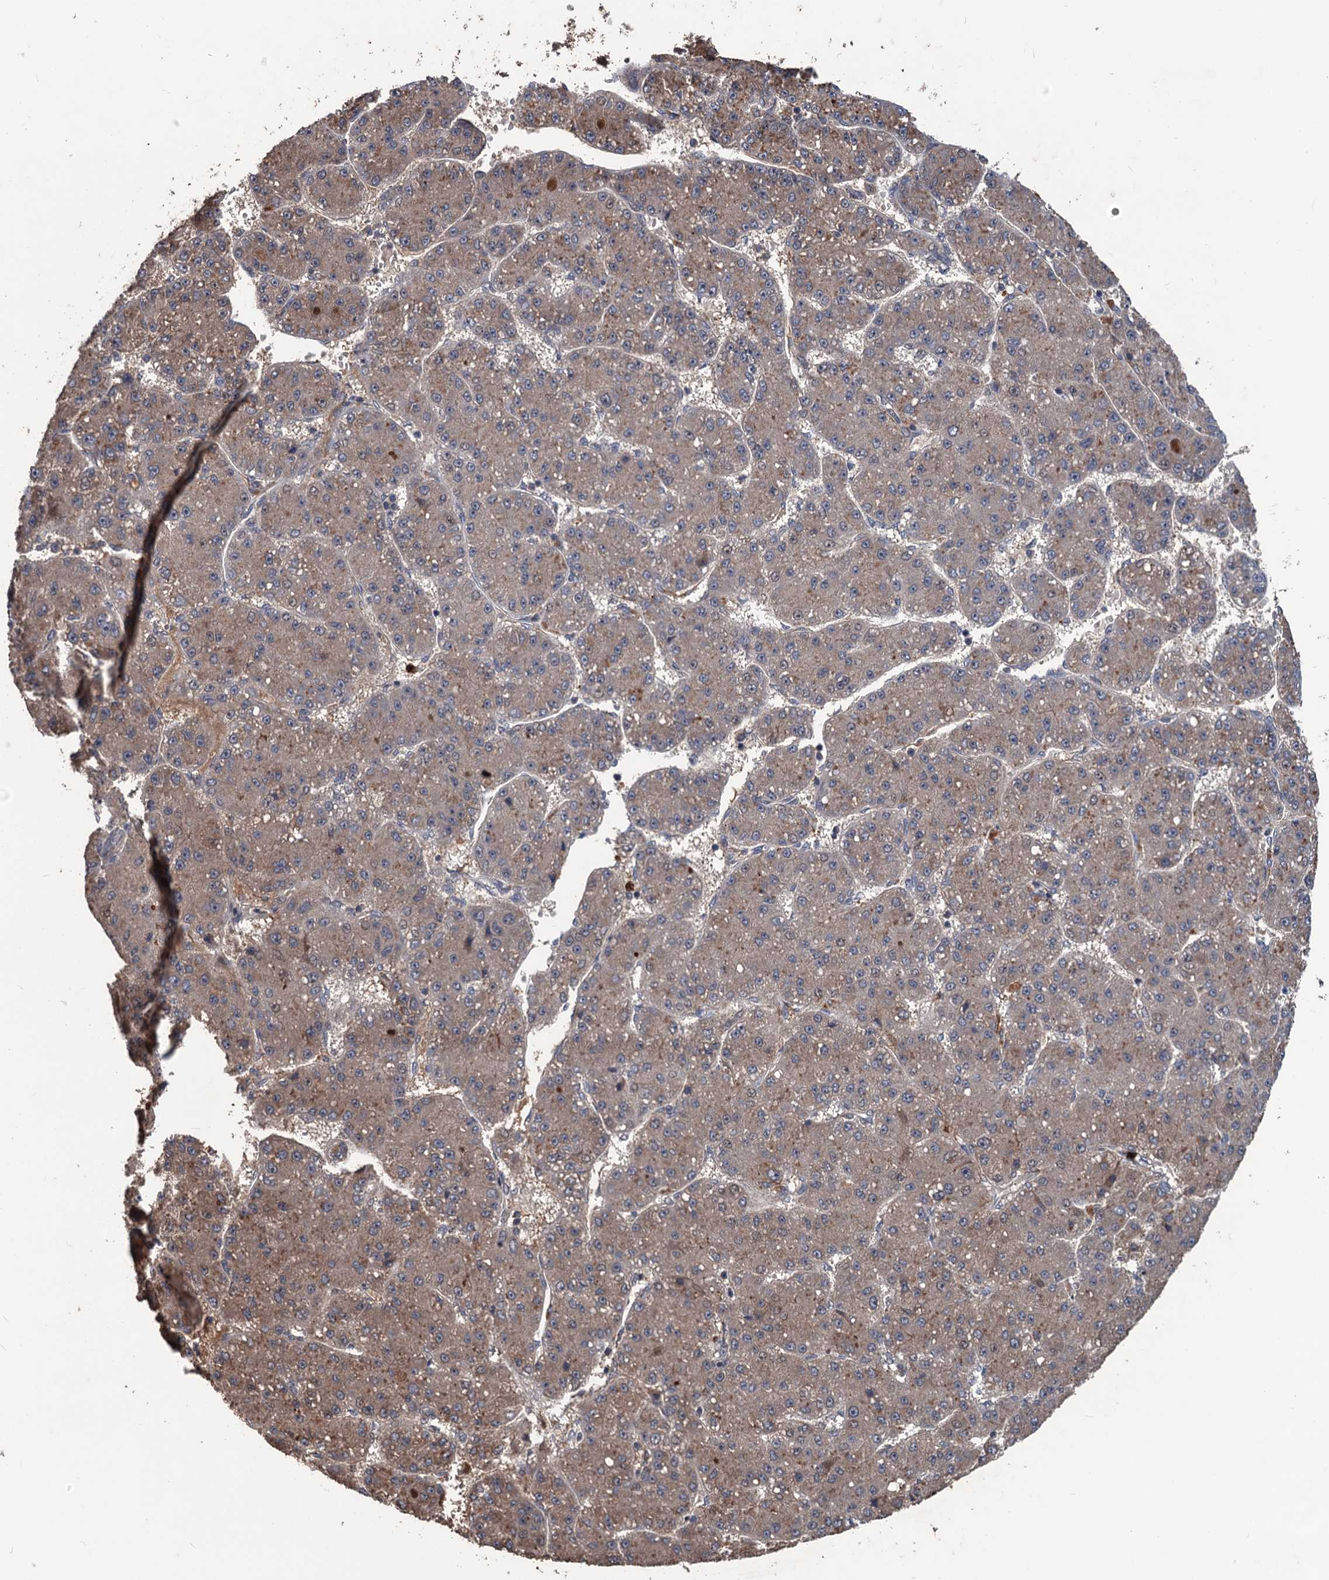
{"staining": {"intensity": "weak", "quantity": ">75%", "location": "cytoplasmic/membranous"}, "tissue": "liver cancer", "cell_type": "Tumor cells", "image_type": "cancer", "snomed": [{"axis": "morphology", "description": "Carcinoma, Hepatocellular, NOS"}, {"axis": "topography", "description": "Liver"}], "caption": "Immunohistochemical staining of liver cancer displays low levels of weak cytoplasmic/membranous positivity in about >75% of tumor cells. (IHC, brightfield microscopy, high magnification).", "gene": "ZNF438", "patient": {"sex": "male", "age": 67}}